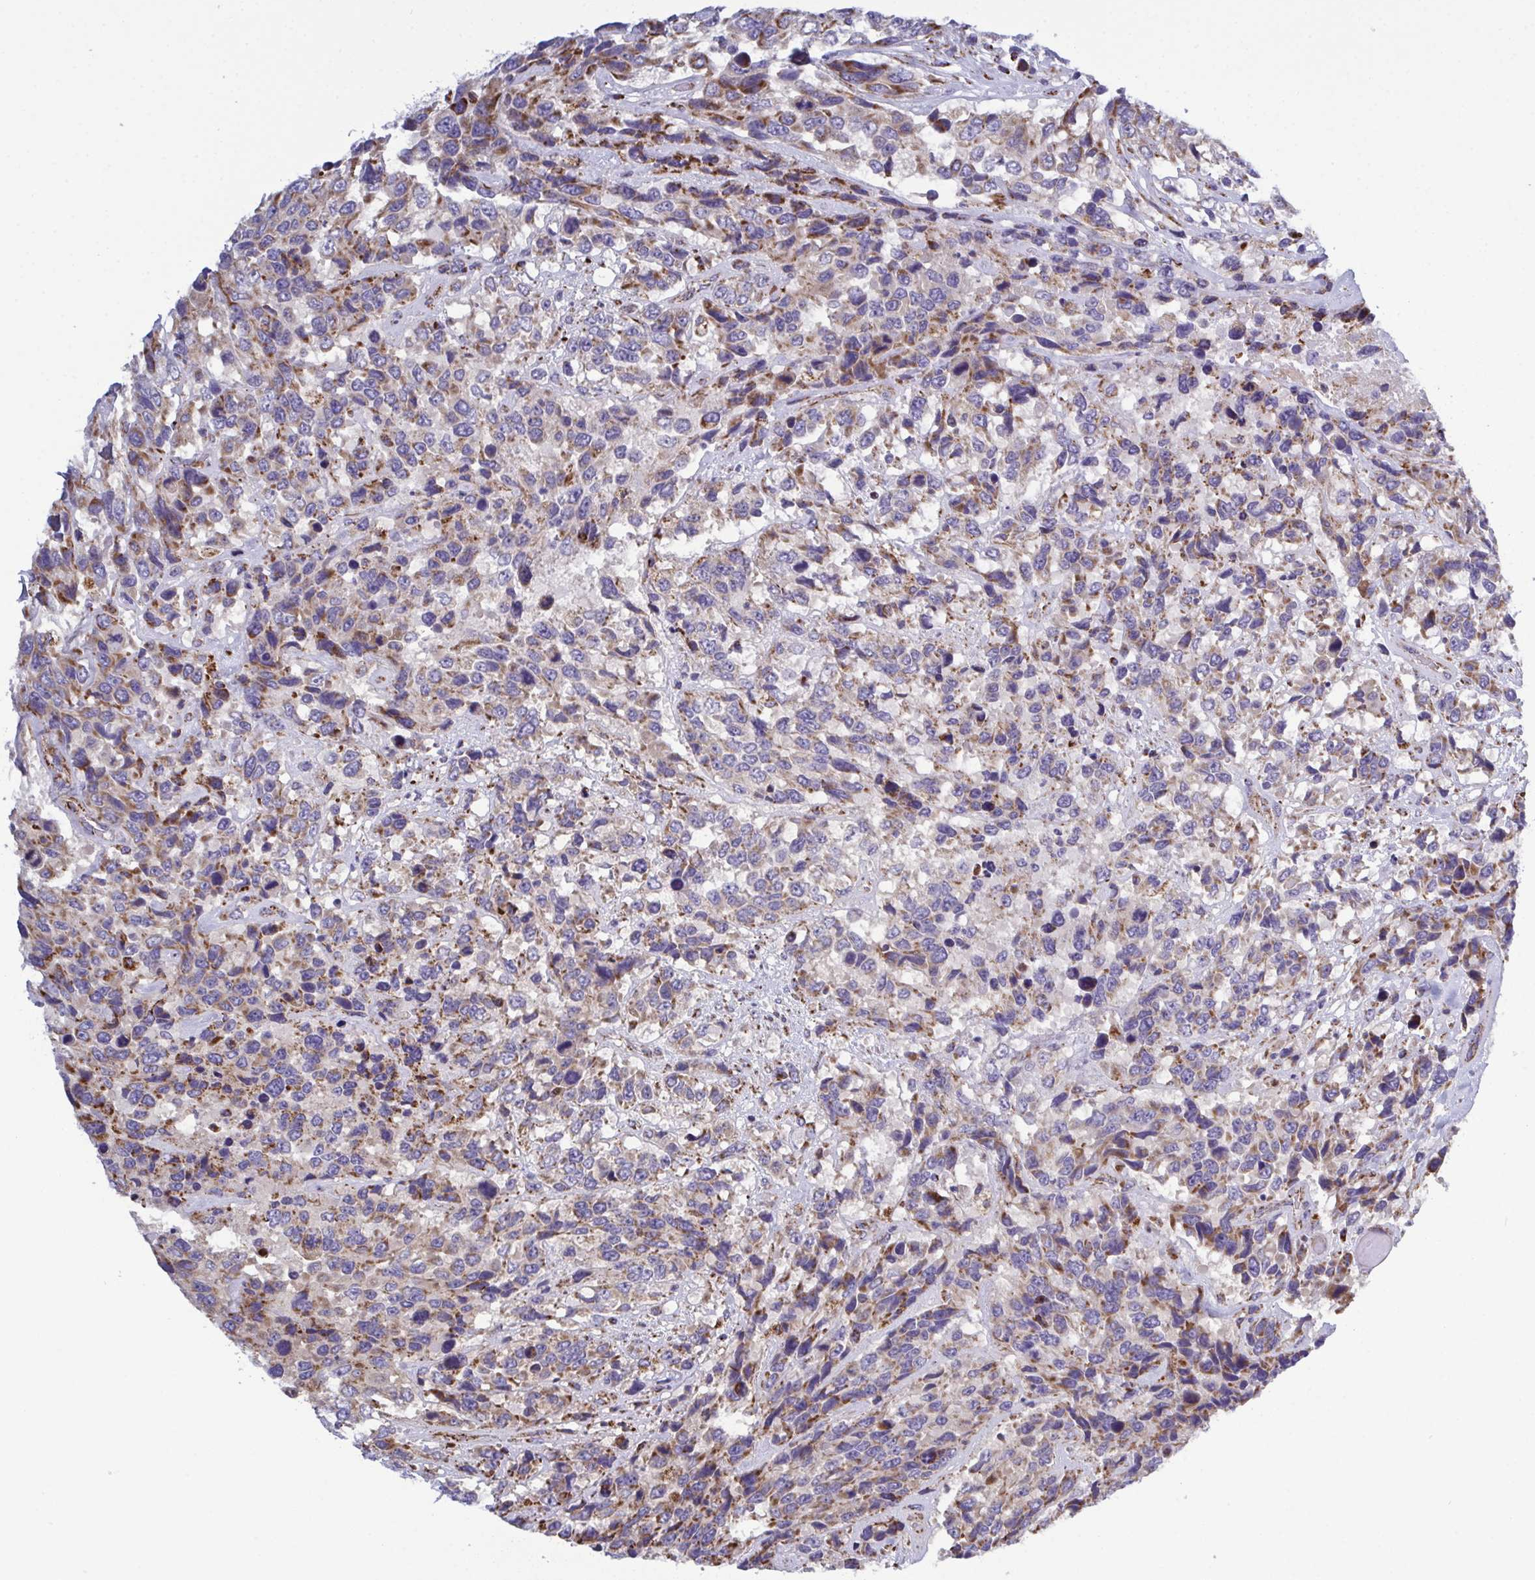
{"staining": {"intensity": "weak", "quantity": ">75%", "location": "cytoplasmic/membranous"}, "tissue": "urothelial cancer", "cell_type": "Tumor cells", "image_type": "cancer", "snomed": [{"axis": "morphology", "description": "Urothelial carcinoma, High grade"}, {"axis": "topography", "description": "Urinary bladder"}], "caption": "Immunohistochemistry (IHC) staining of urothelial cancer, which exhibits low levels of weak cytoplasmic/membranous staining in about >75% of tumor cells indicating weak cytoplasmic/membranous protein expression. The staining was performed using DAB (3,3'-diaminobenzidine) (brown) for protein detection and nuclei were counterstained in hematoxylin (blue).", "gene": "CSDE1", "patient": {"sex": "female", "age": 70}}